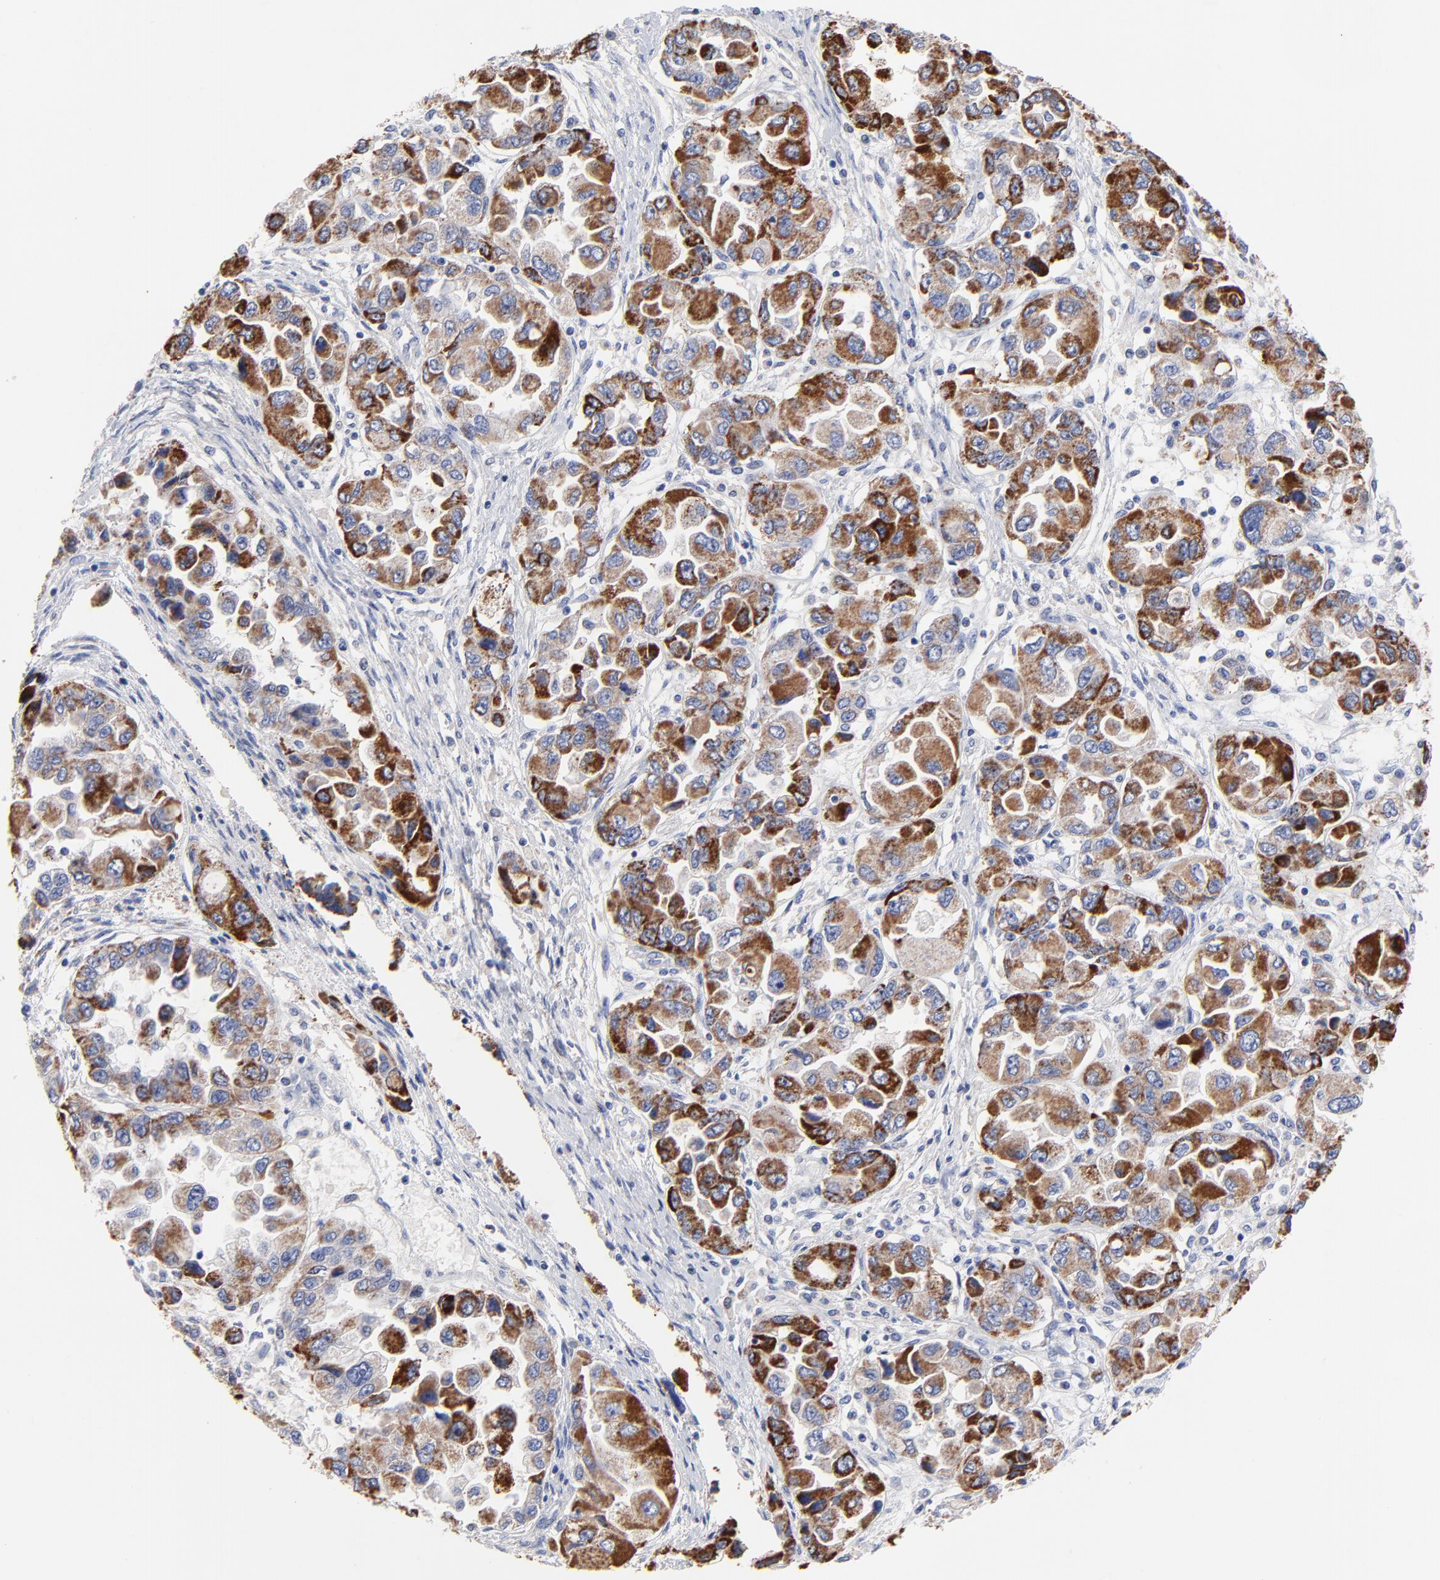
{"staining": {"intensity": "moderate", "quantity": "25%-75%", "location": "cytoplasmic/membranous"}, "tissue": "ovarian cancer", "cell_type": "Tumor cells", "image_type": "cancer", "snomed": [{"axis": "morphology", "description": "Cystadenocarcinoma, serous, NOS"}, {"axis": "topography", "description": "Ovary"}], "caption": "Protein positivity by IHC displays moderate cytoplasmic/membranous expression in approximately 25%-75% of tumor cells in ovarian cancer (serous cystadenocarcinoma).", "gene": "FBXO10", "patient": {"sex": "female", "age": 84}}